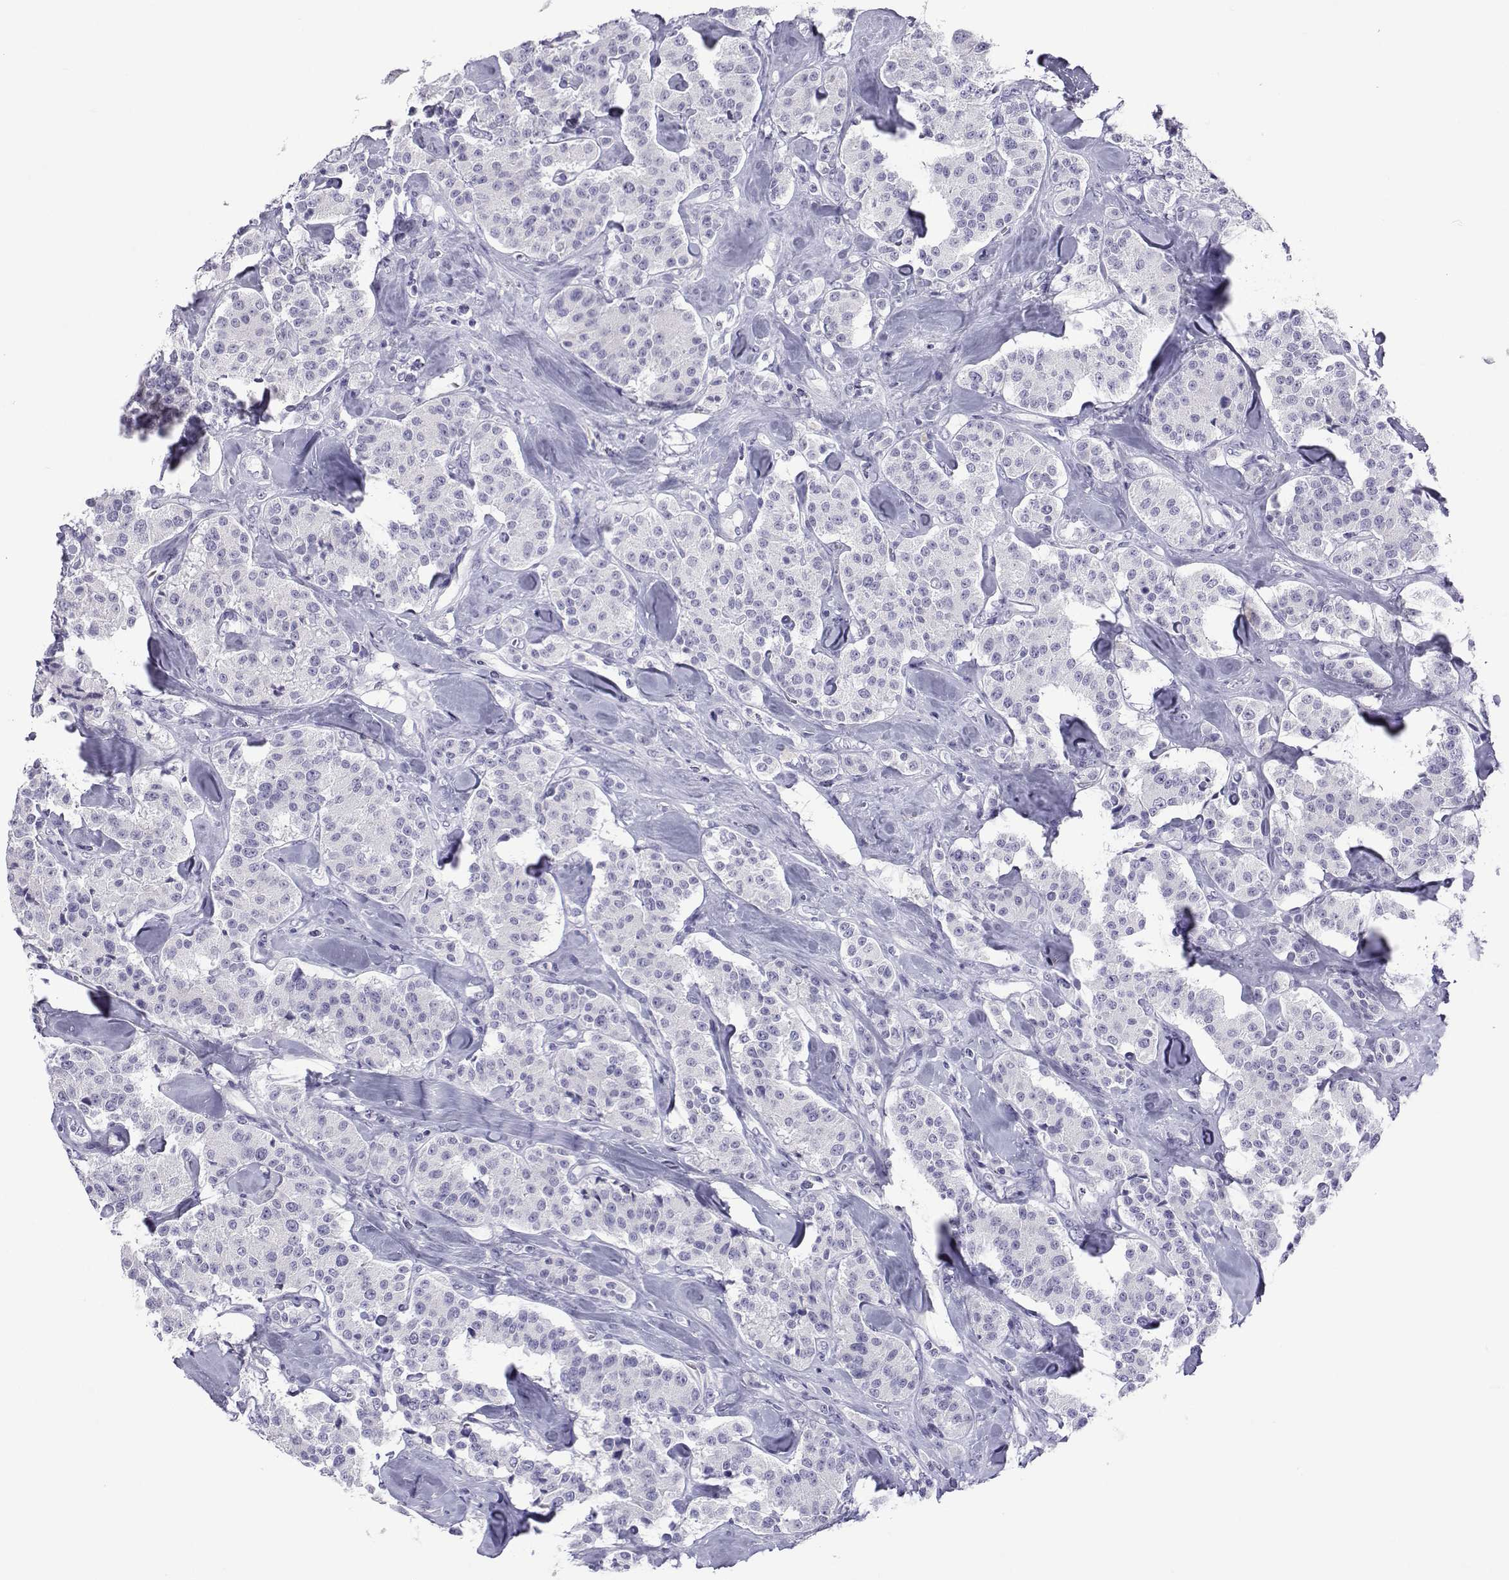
{"staining": {"intensity": "negative", "quantity": "none", "location": "none"}, "tissue": "carcinoid", "cell_type": "Tumor cells", "image_type": "cancer", "snomed": [{"axis": "morphology", "description": "Carcinoid, malignant, NOS"}, {"axis": "topography", "description": "Pancreas"}], "caption": "This micrograph is of carcinoid (malignant) stained with immunohistochemistry to label a protein in brown with the nuclei are counter-stained blue. There is no expression in tumor cells.", "gene": "ACTL7A", "patient": {"sex": "male", "age": 41}}